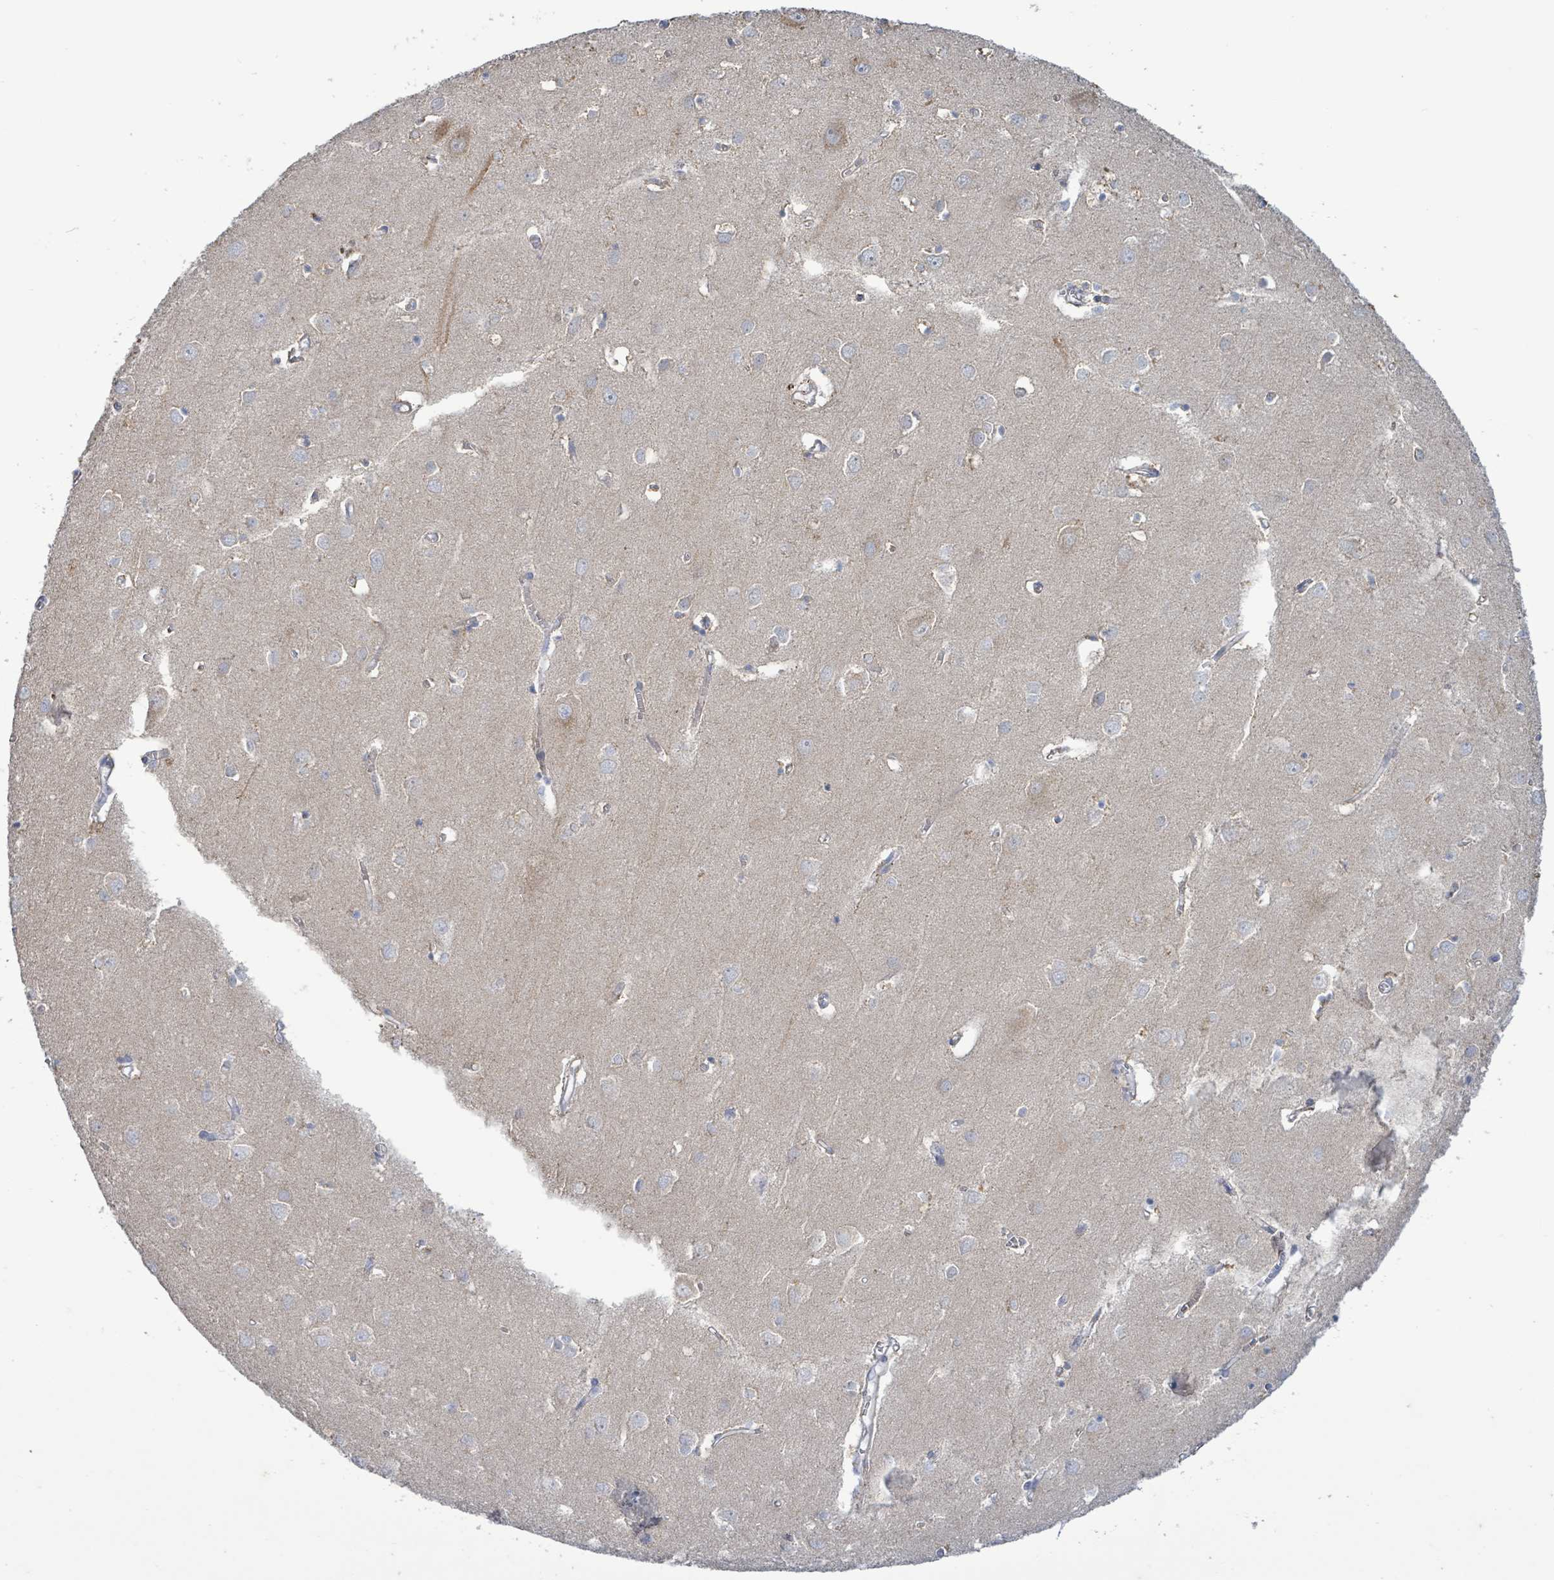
{"staining": {"intensity": "weak", "quantity": "25%-75%", "location": "cytoplasmic/membranous"}, "tissue": "cerebral cortex", "cell_type": "Endothelial cells", "image_type": "normal", "snomed": [{"axis": "morphology", "description": "Normal tissue, NOS"}, {"axis": "topography", "description": "Cerebral cortex"}], "caption": "Weak cytoplasmic/membranous staining is seen in about 25%-75% of endothelial cells in benign cerebral cortex. Nuclei are stained in blue.", "gene": "ALG12", "patient": {"sex": "male", "age": 70}}